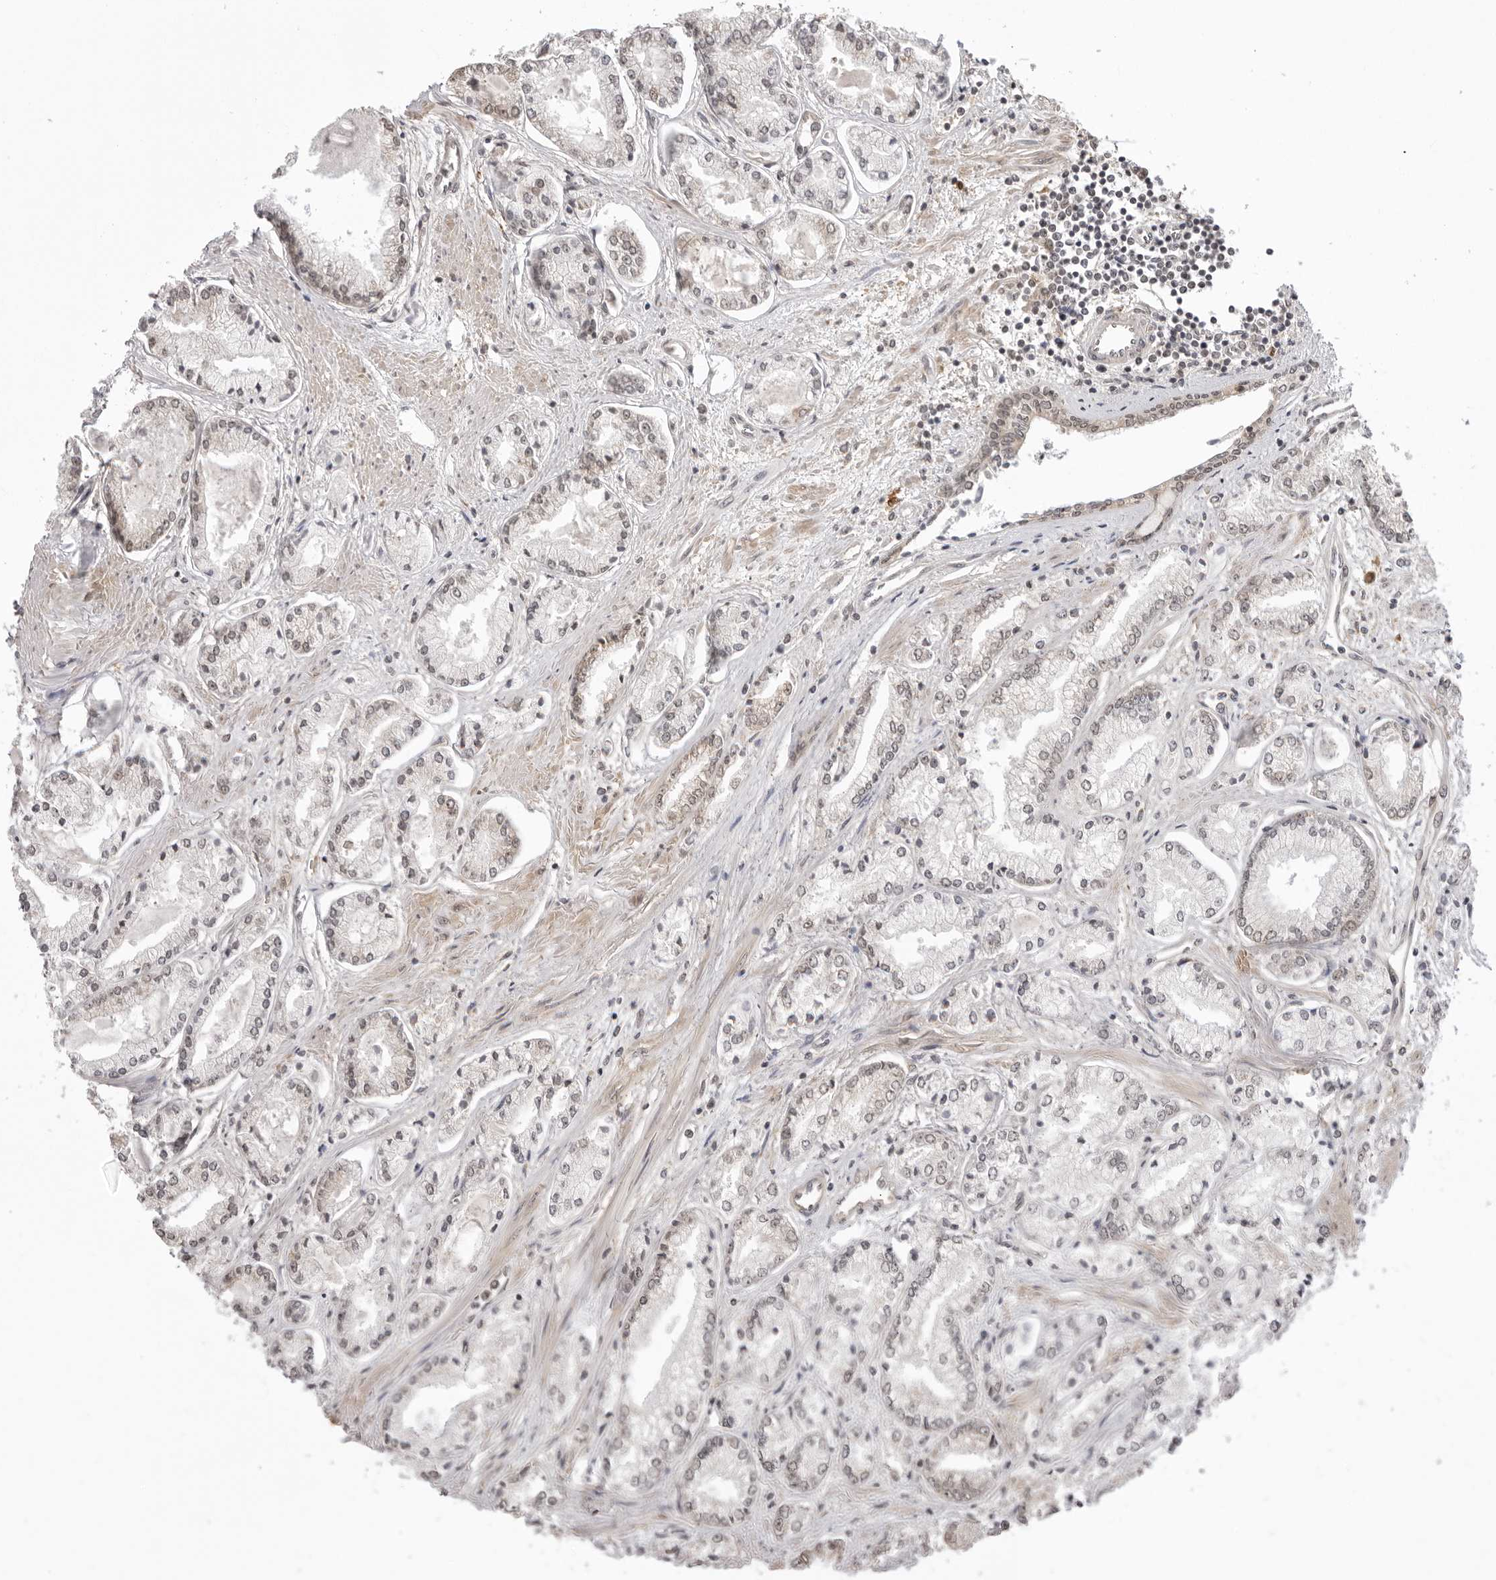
{"staining": {"intensity": "weak", "quantity": "<25%", "location": "cytoplasmic/membranous"}, "tissue": "prostate cancer", "cell_type": "Tumor cells", "image_type": "cancer", "snomed": [{"axis": "morphology", "description": "Adenocarcinoma, Low grade"}, {"axis": "topography", "description": "Prostate"}], "caption": "Immunohistochemical staining of human low-grade adenocarcinoma (prostate) reveals no significant staining in tumor cells.", "gene": "ZC3H11A", "patient": {"sex": "male", "age": 52}}